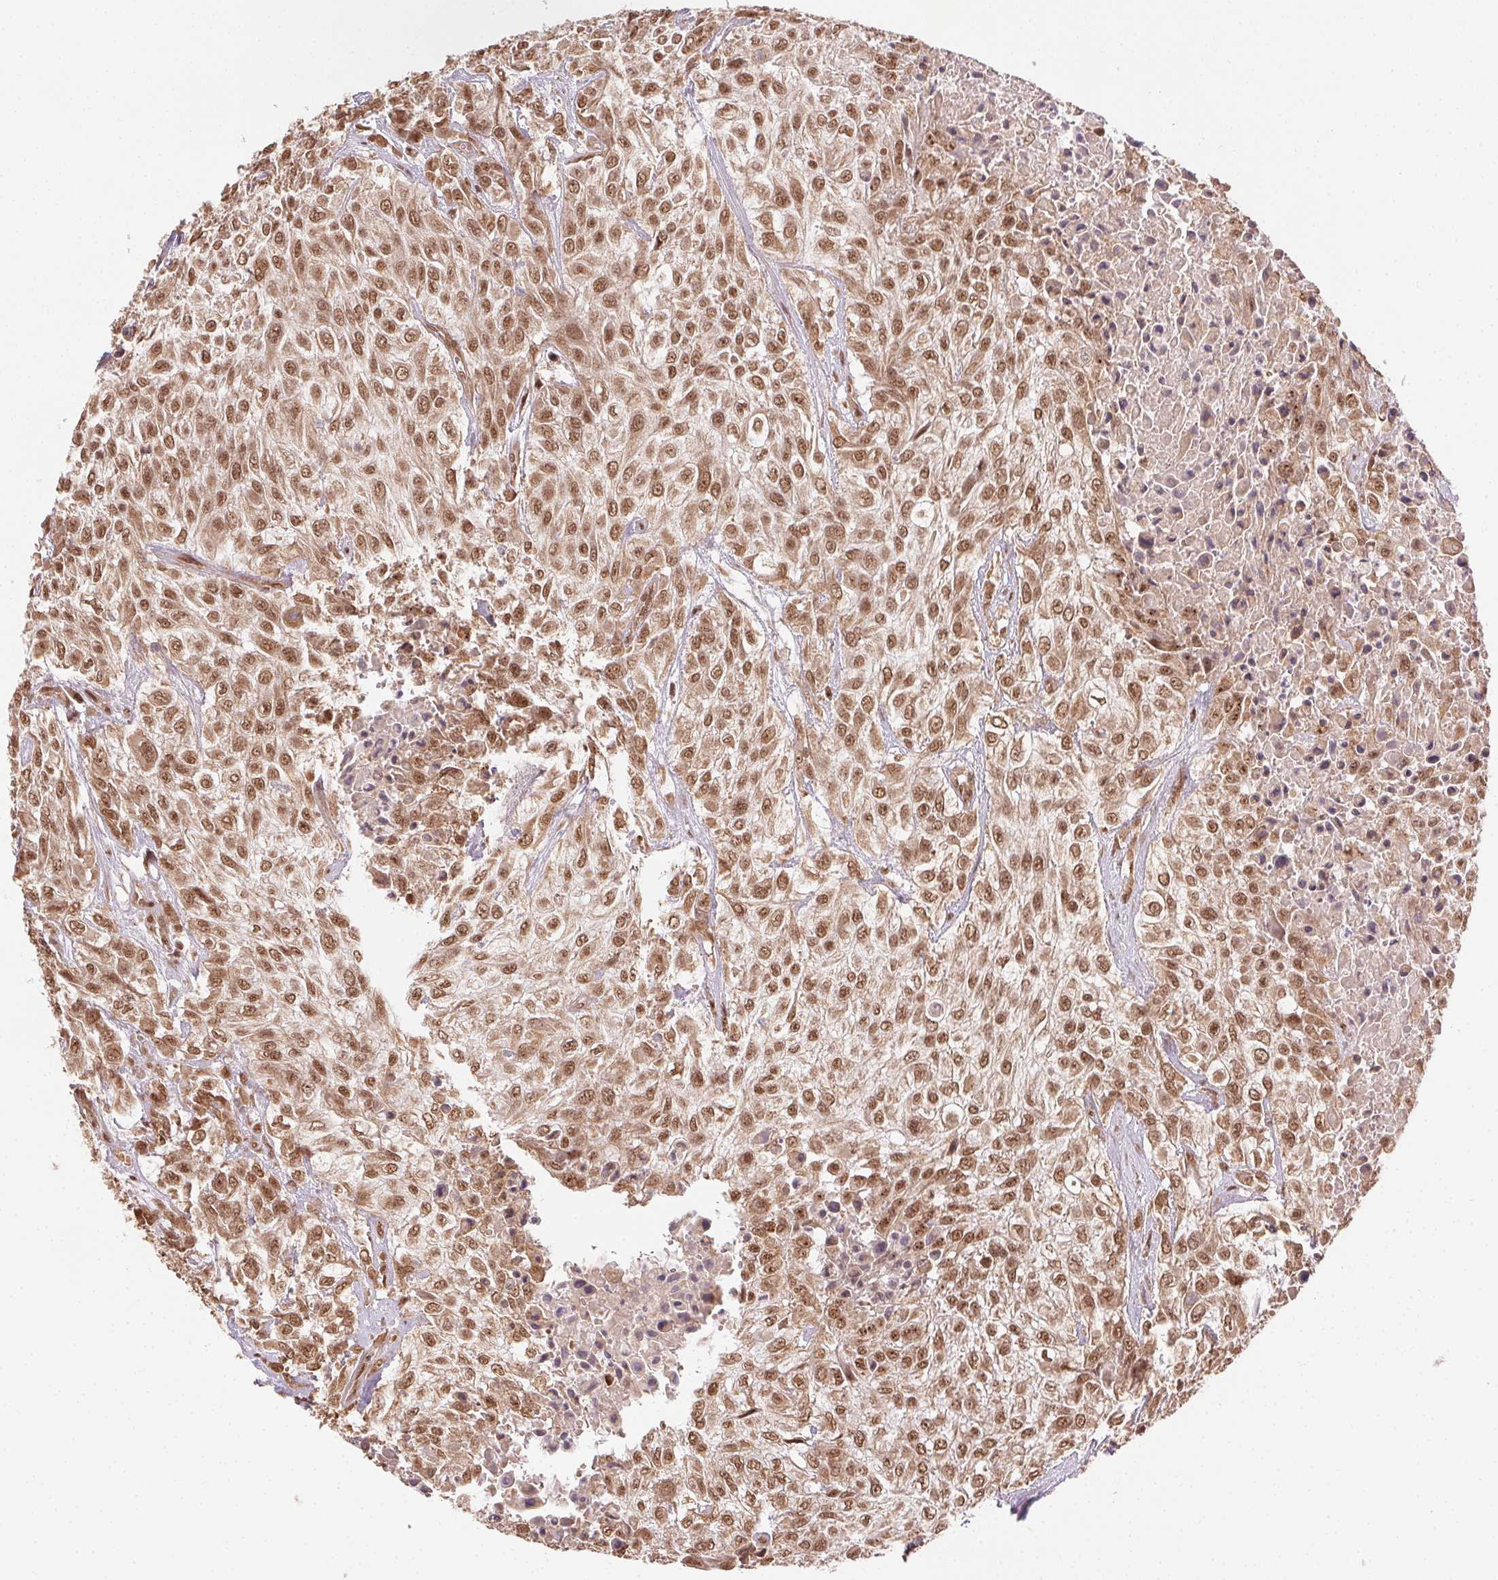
{"staining": {"intensity": "moderate", "quantity": ">75%", "location": "nuclear"}, "tissue": "urothelial cancer", "cell_type": "Tumor cells", "image_type": "cancer", "snomed": [{"axis": "morphology", "description": "Urothelial carcinoma, High grade"}, {"axis": "topography", "description": "Urinary bladder"}], "caption": "Protein expression analysis of urothelial cancer reveals moderate nuclear staining in about >75% of tumor cells.", "gene": "TREML4", "patient": {"sex": "male", "age": 57}}